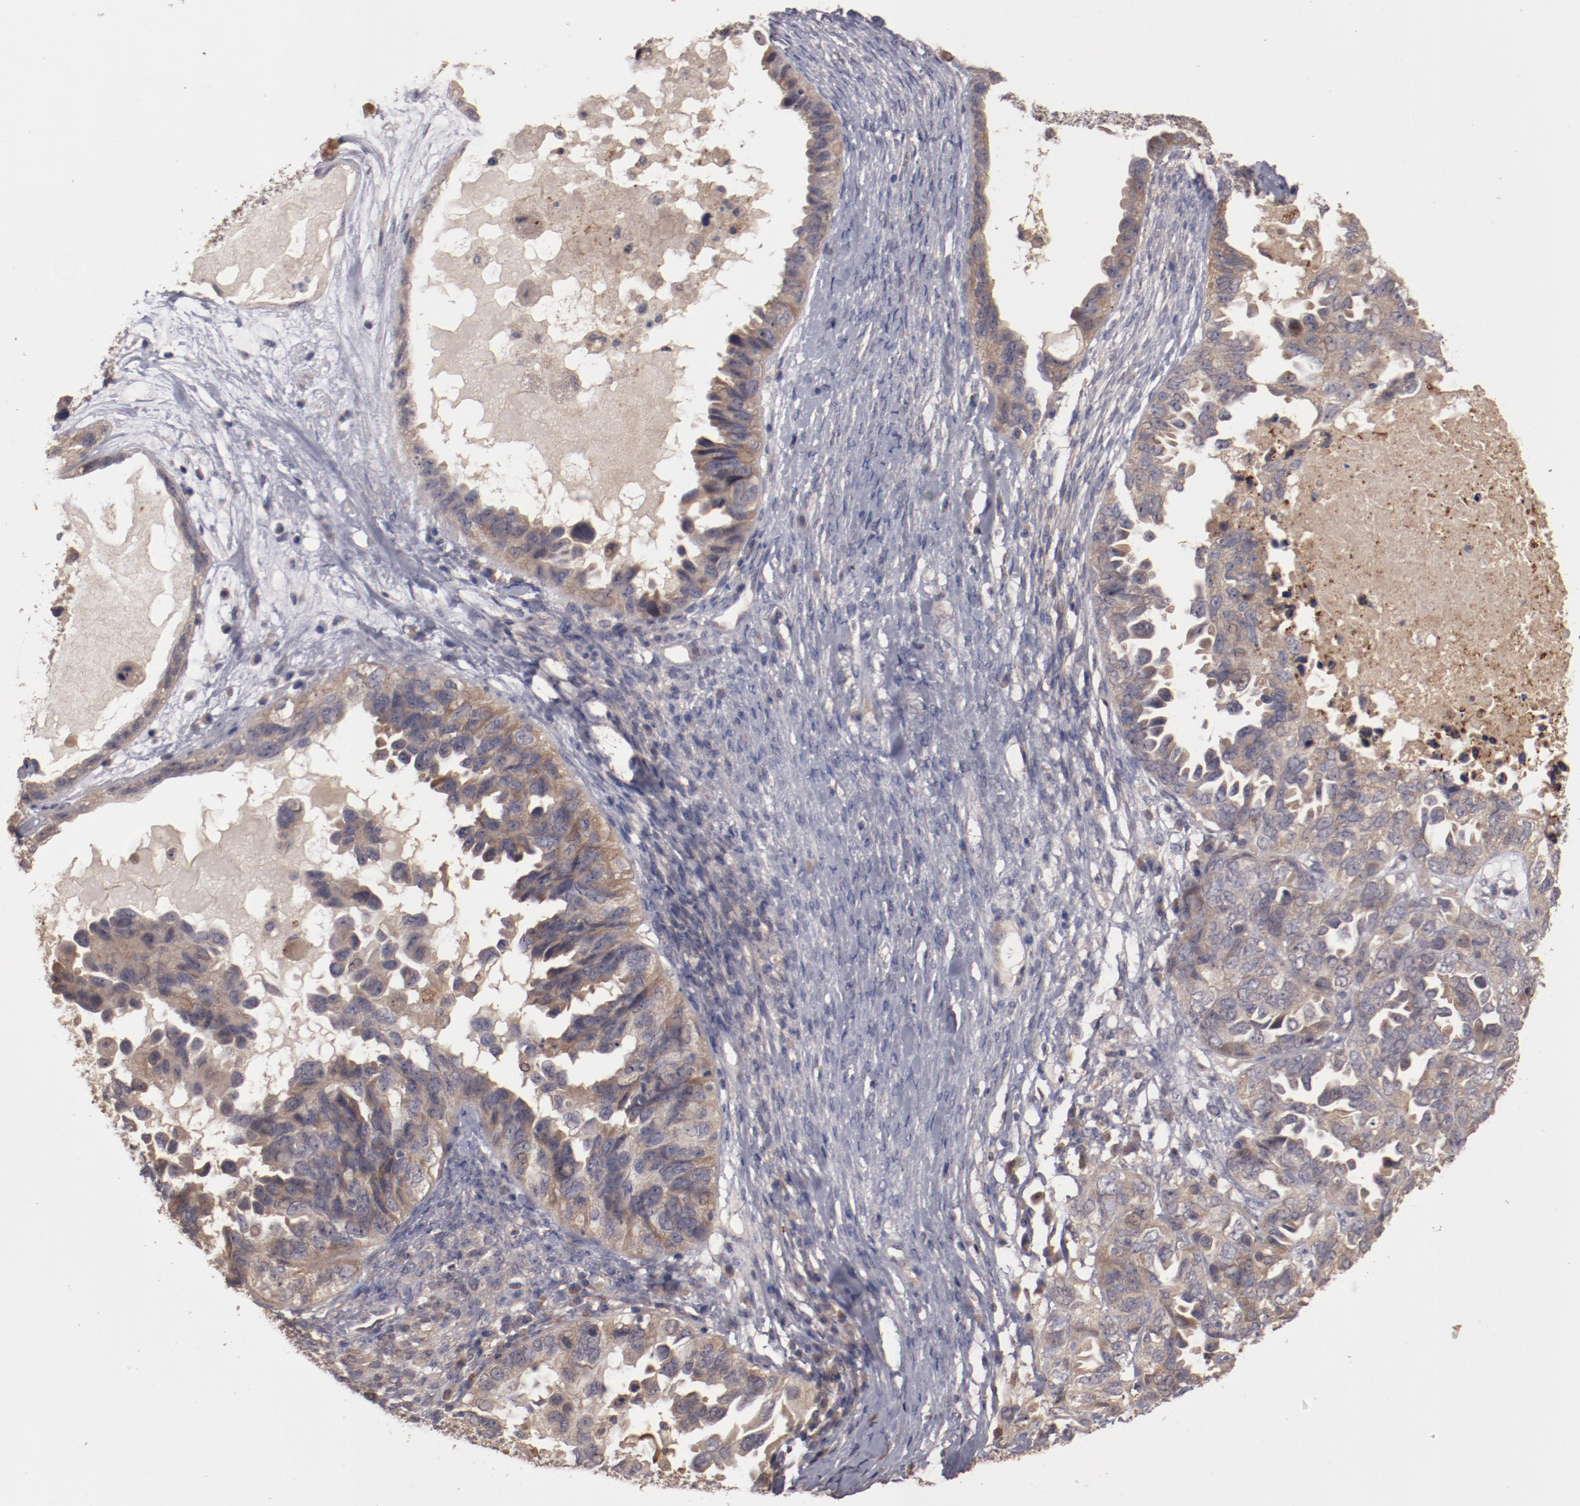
{"staining": {"intensity": "moderate", "quantity": ">75%", "location": "cytoplasmic/membranous"}, "tissue": "ovarian cancer", "cell_type": "Tumor cells", "image_type": "cancer", "snomed": [{"axis": "morphology", "description": "Cystadenocarcinoma, serous, NOS"}, {"axis": "topography", "description": "Ovary"}], "caption": "The image shows staining of ovarian cancer (serous cystadenocarcinoma), revealing moderate cytoplasmic/membranous protein expression (brown color) within tumor cells.", "gene": "LRRC75B", "patient": {"sex": "female", "age": 82}}